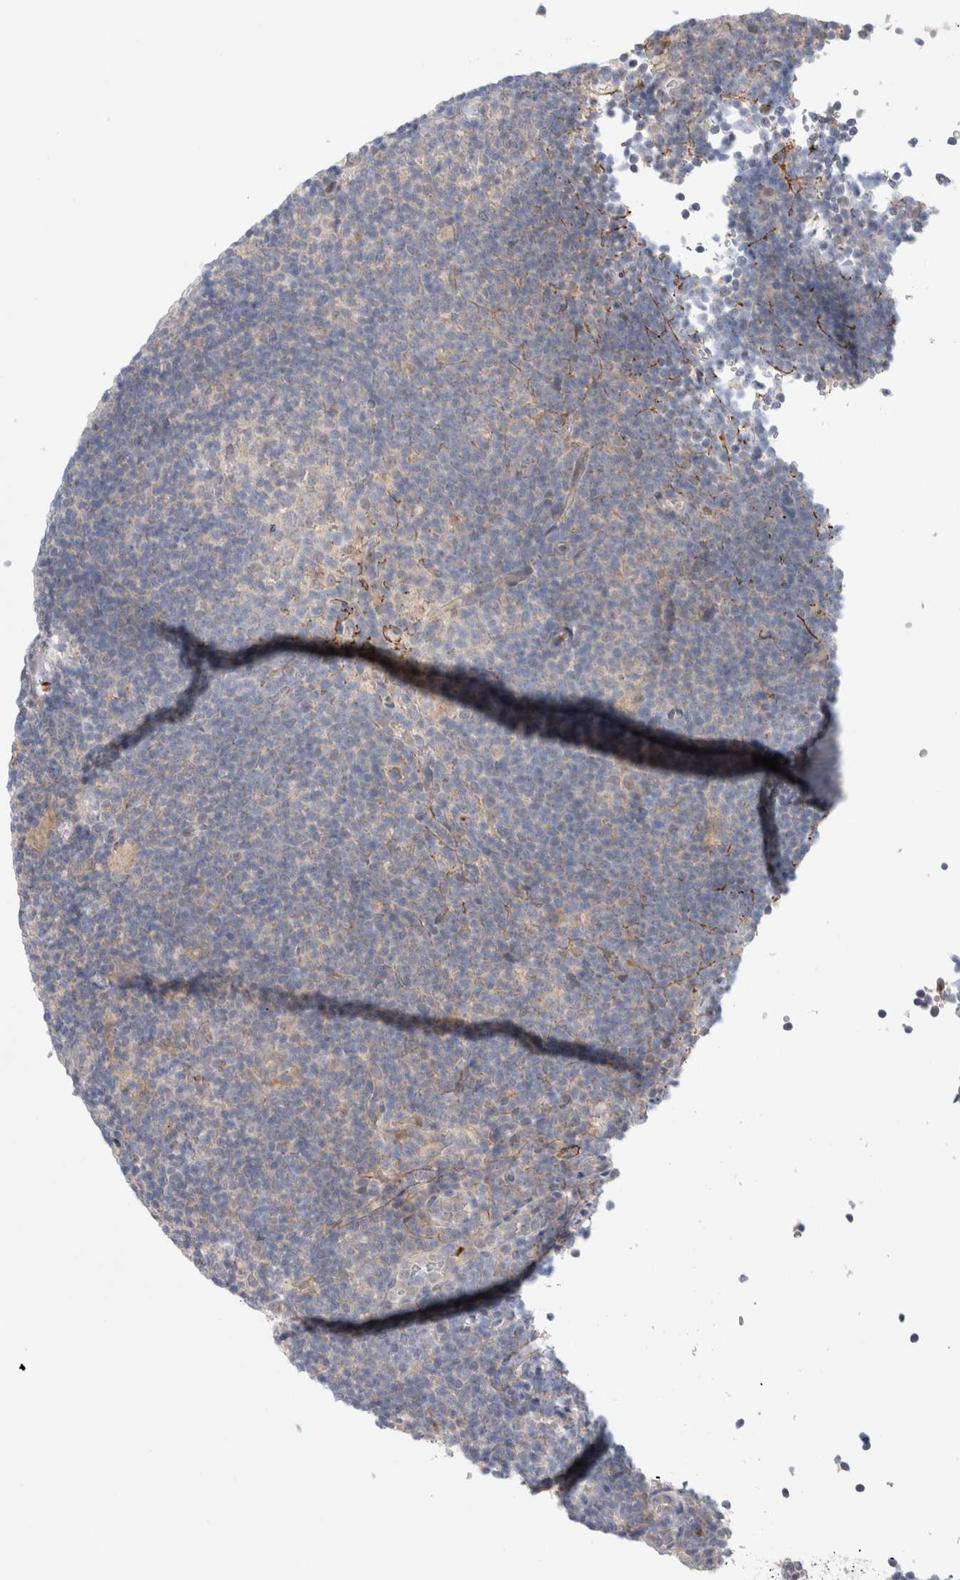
{"staining": {"intensity": "negative", "quantity": "none", "location": "none"}, "tissue": "lymphoma", "cell_type": "Tumor cells", "image_type": "cancer", "snomed": [{"axis": "morphology", "description": "Hodgkin's disease, NOS"}, {"axis": "topography", "description": "Lymph node"}], "caption": "An immunohistochemistry micrograph of lymphoma is shown. There is no staining in tumor cells of lymphoma.", "gene": "GSDMB", "patient": {"sex": "female", "age": 57}}